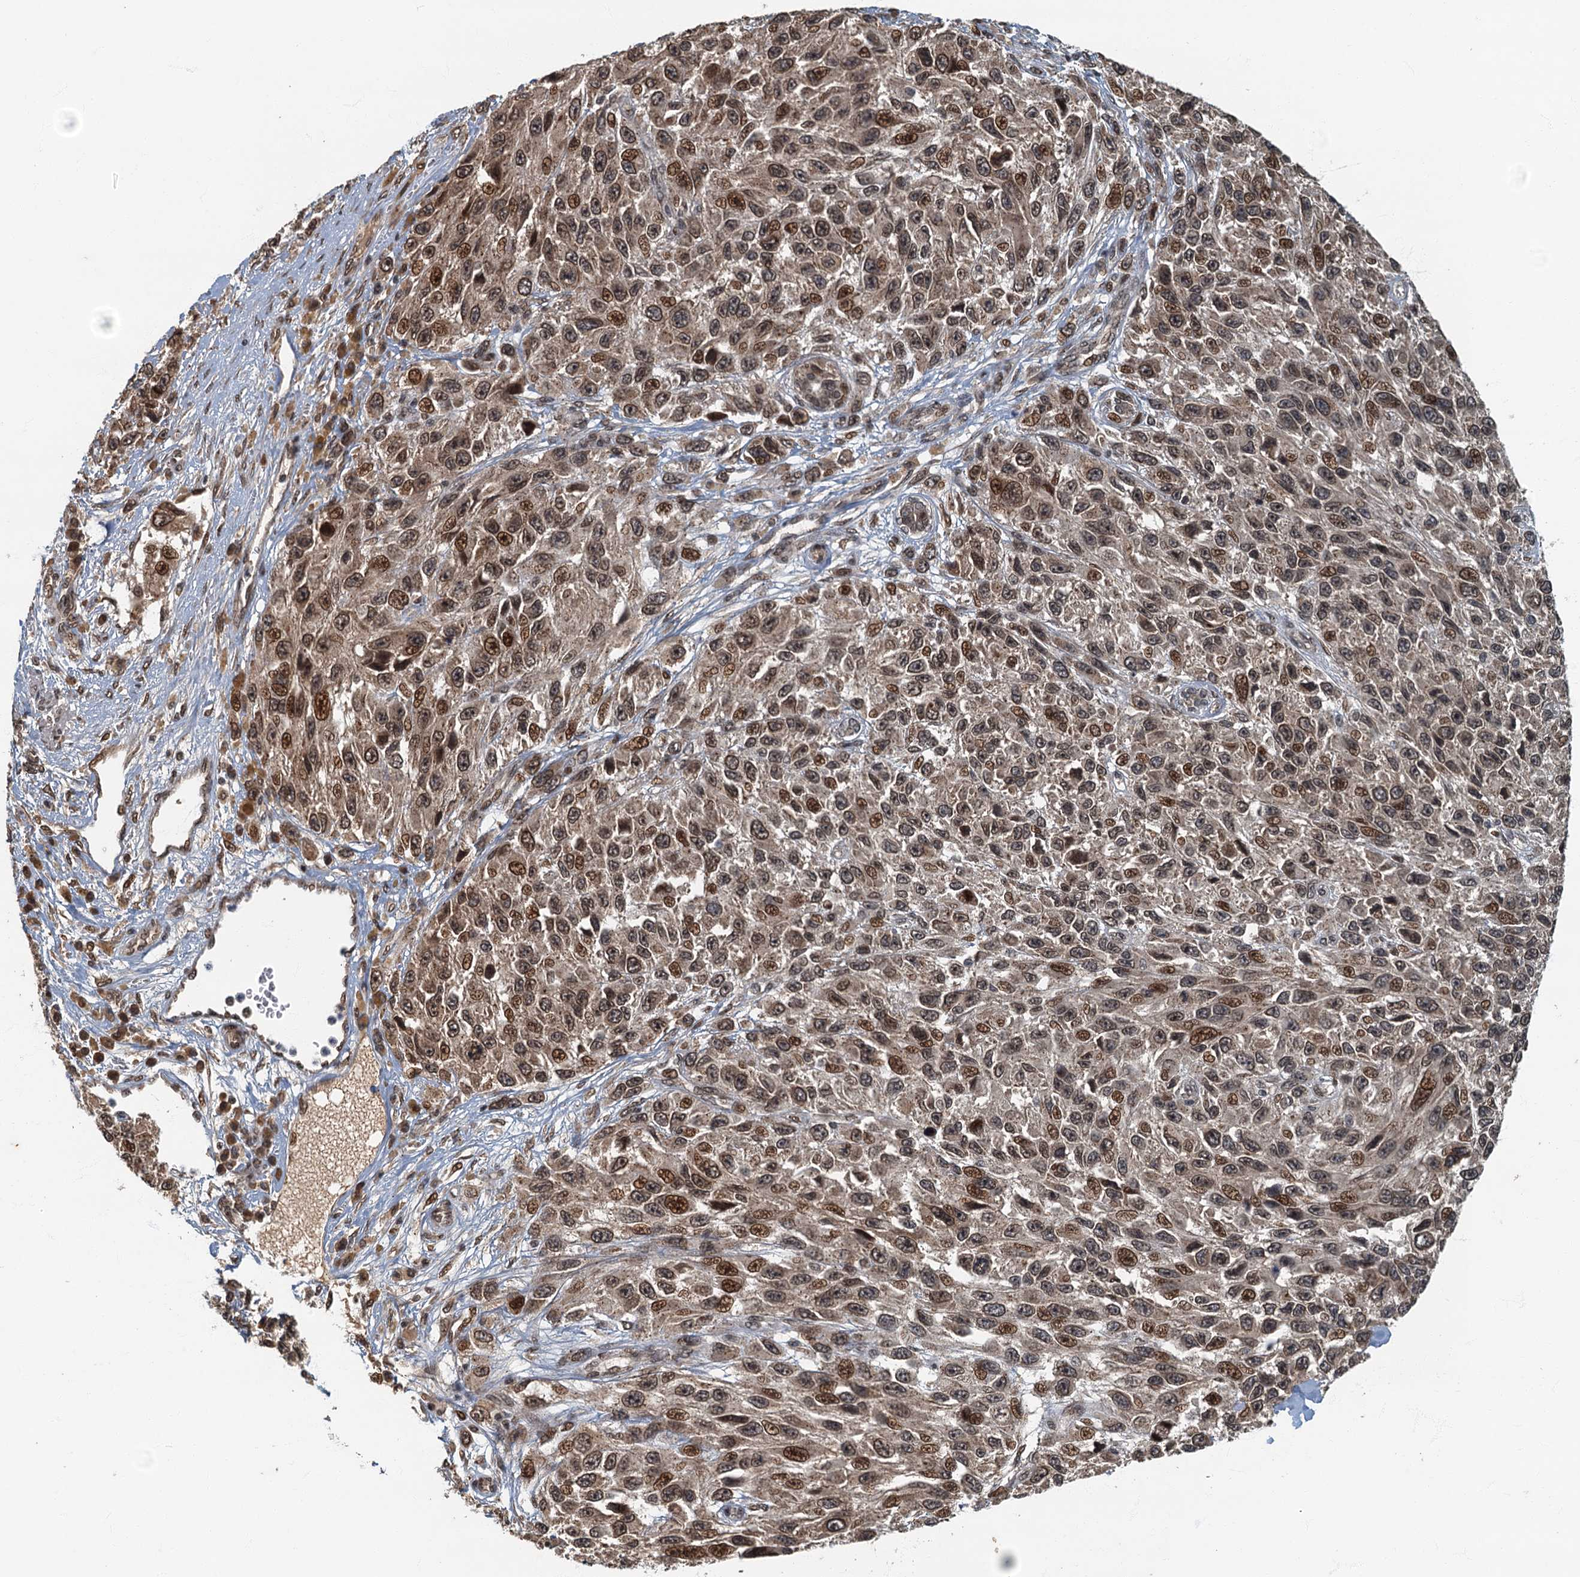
{"staining": {"intensity": "strong", "quantity": "25%-75%", "location": "nuclear"}, "tissue": "melanoma", "cell_type": "Tumor cells", "image_type": "cancer", "snomed": [{"axis": "morphology", "description": "Normal tissue, NOS"}, {"axis": "morphology", "description": "Malignant melanoma, NOS"}, {"axis": "topography", "description": "Skin"}], "caption": "Immunohistochemical staining of human melanoma exhibits high levels of strong nuclear protein positivity in about 25%-75% of tumor cells.", "gene": "CKAP2L", "patient": {"sex": "female", "age": 96}}